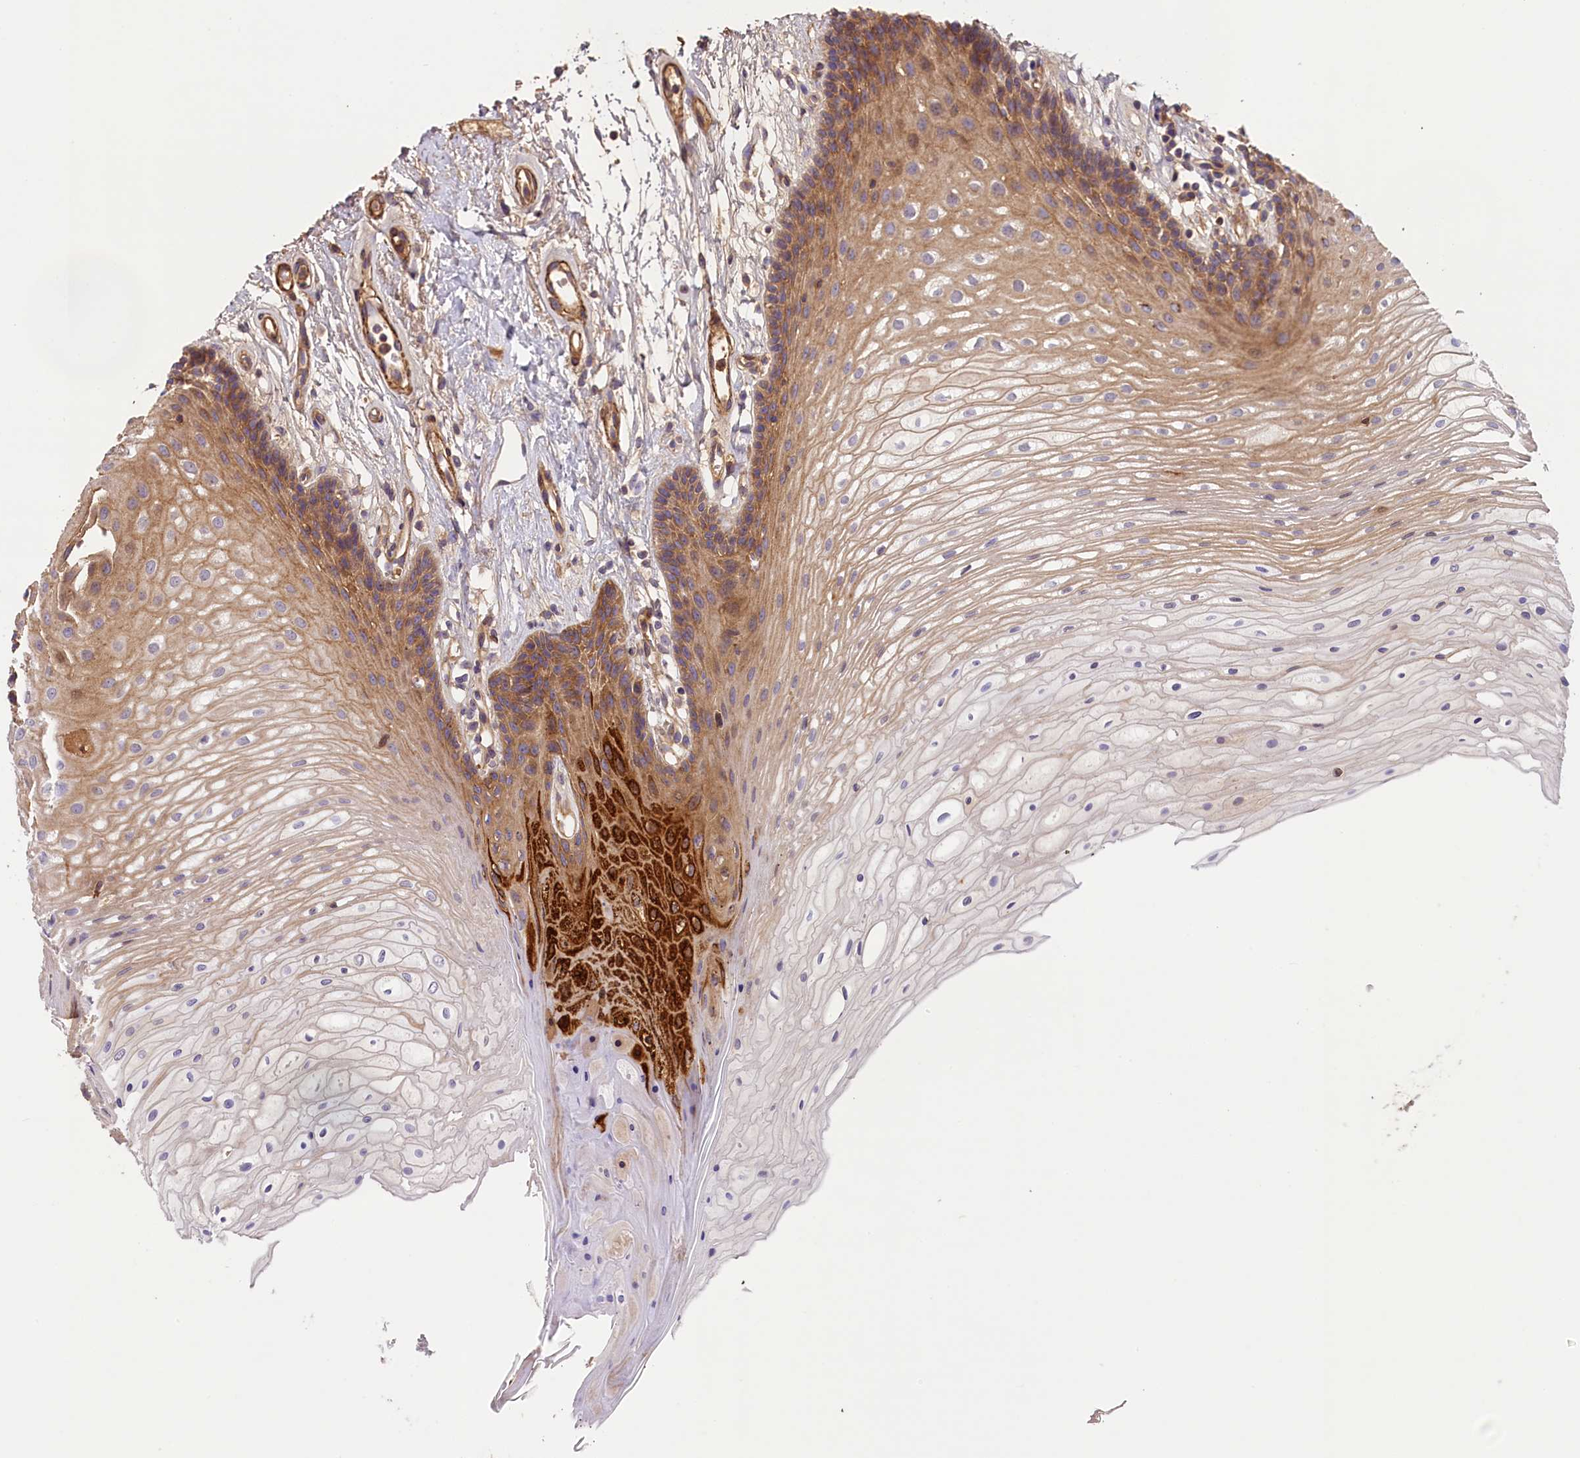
{"staining": {"intensity": "strong", "quantity": "<25%", "location": "cytoplasmic/membranous"}, "tissue": "oral mucosa", "cell_type": "Squamous epithelial cells", "image_type": "normal", "snomed": [{"axis": "morphology", "description": "Normal tissue, NOS"}, {"axis": "topography", "description": "Oral tissue"}], "caption": "Oral mucosa stained with DAB (3,3'-diaminobenzidine) immunohistochemistry demonstrates medium levels of strong cytoplasmic/membranous expression in about <25% of squamous epithelial cells.", "gene": "FUZ", "patient": {"sex": "female", "age": 80}}